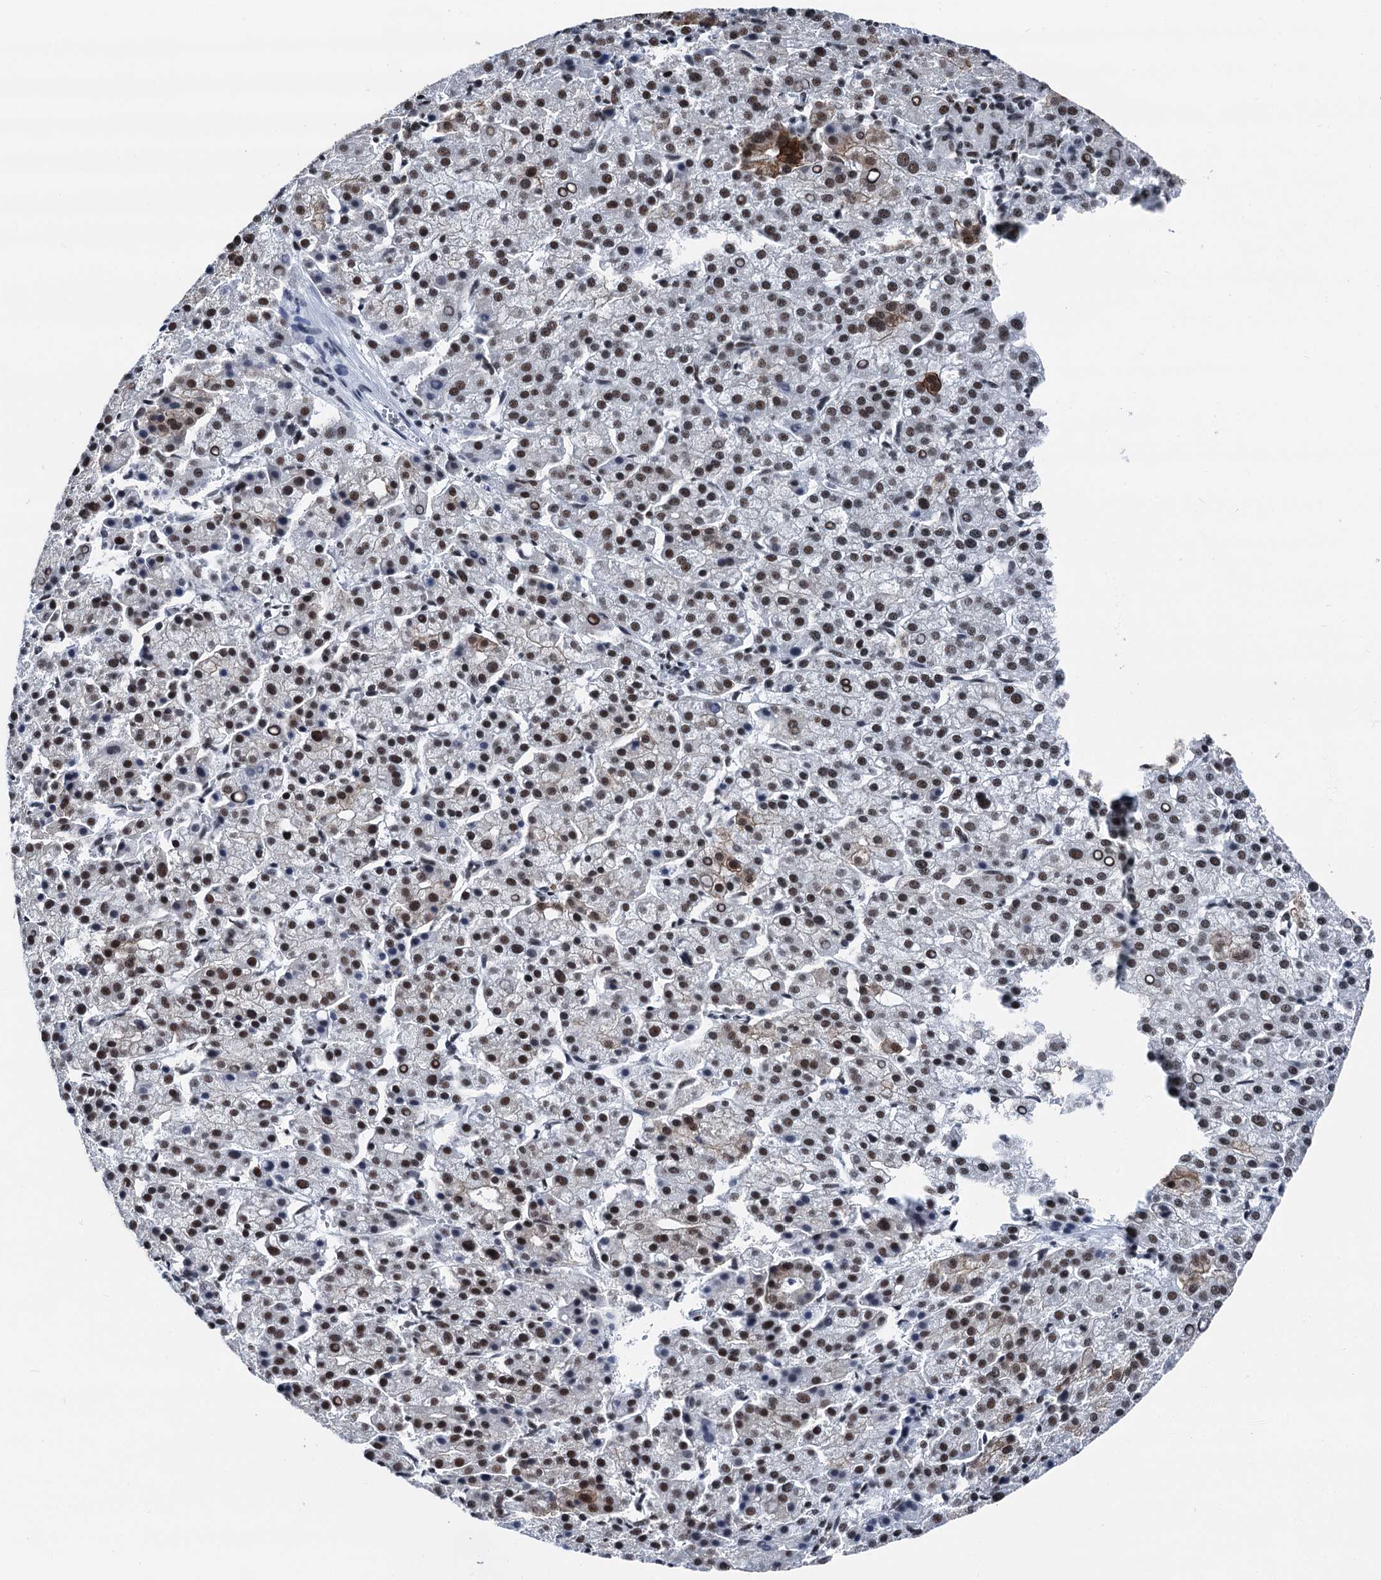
{"staining": {"intensity": "moderate", "quantity": ">75%", "location": "nuclear"}, "tissue": "liver cancer", "cell_type": "Tumor cells", "image_type": "cancer", "snomed": [{"axis": "morphology", "description": "Carcinoma, Hepatocellular, NOS"}, {"axis": "topography", "description": "Liver"}], "caption": "The image reveals staining of liver hepatocellular carcinoma, revealing moderate nuclear protein staining (brown color) within tumor cells. (IHC, brightfield microscopy, high magnification).", "gene": "DDX23", "patient": {"sex": "female", "age": 58}}